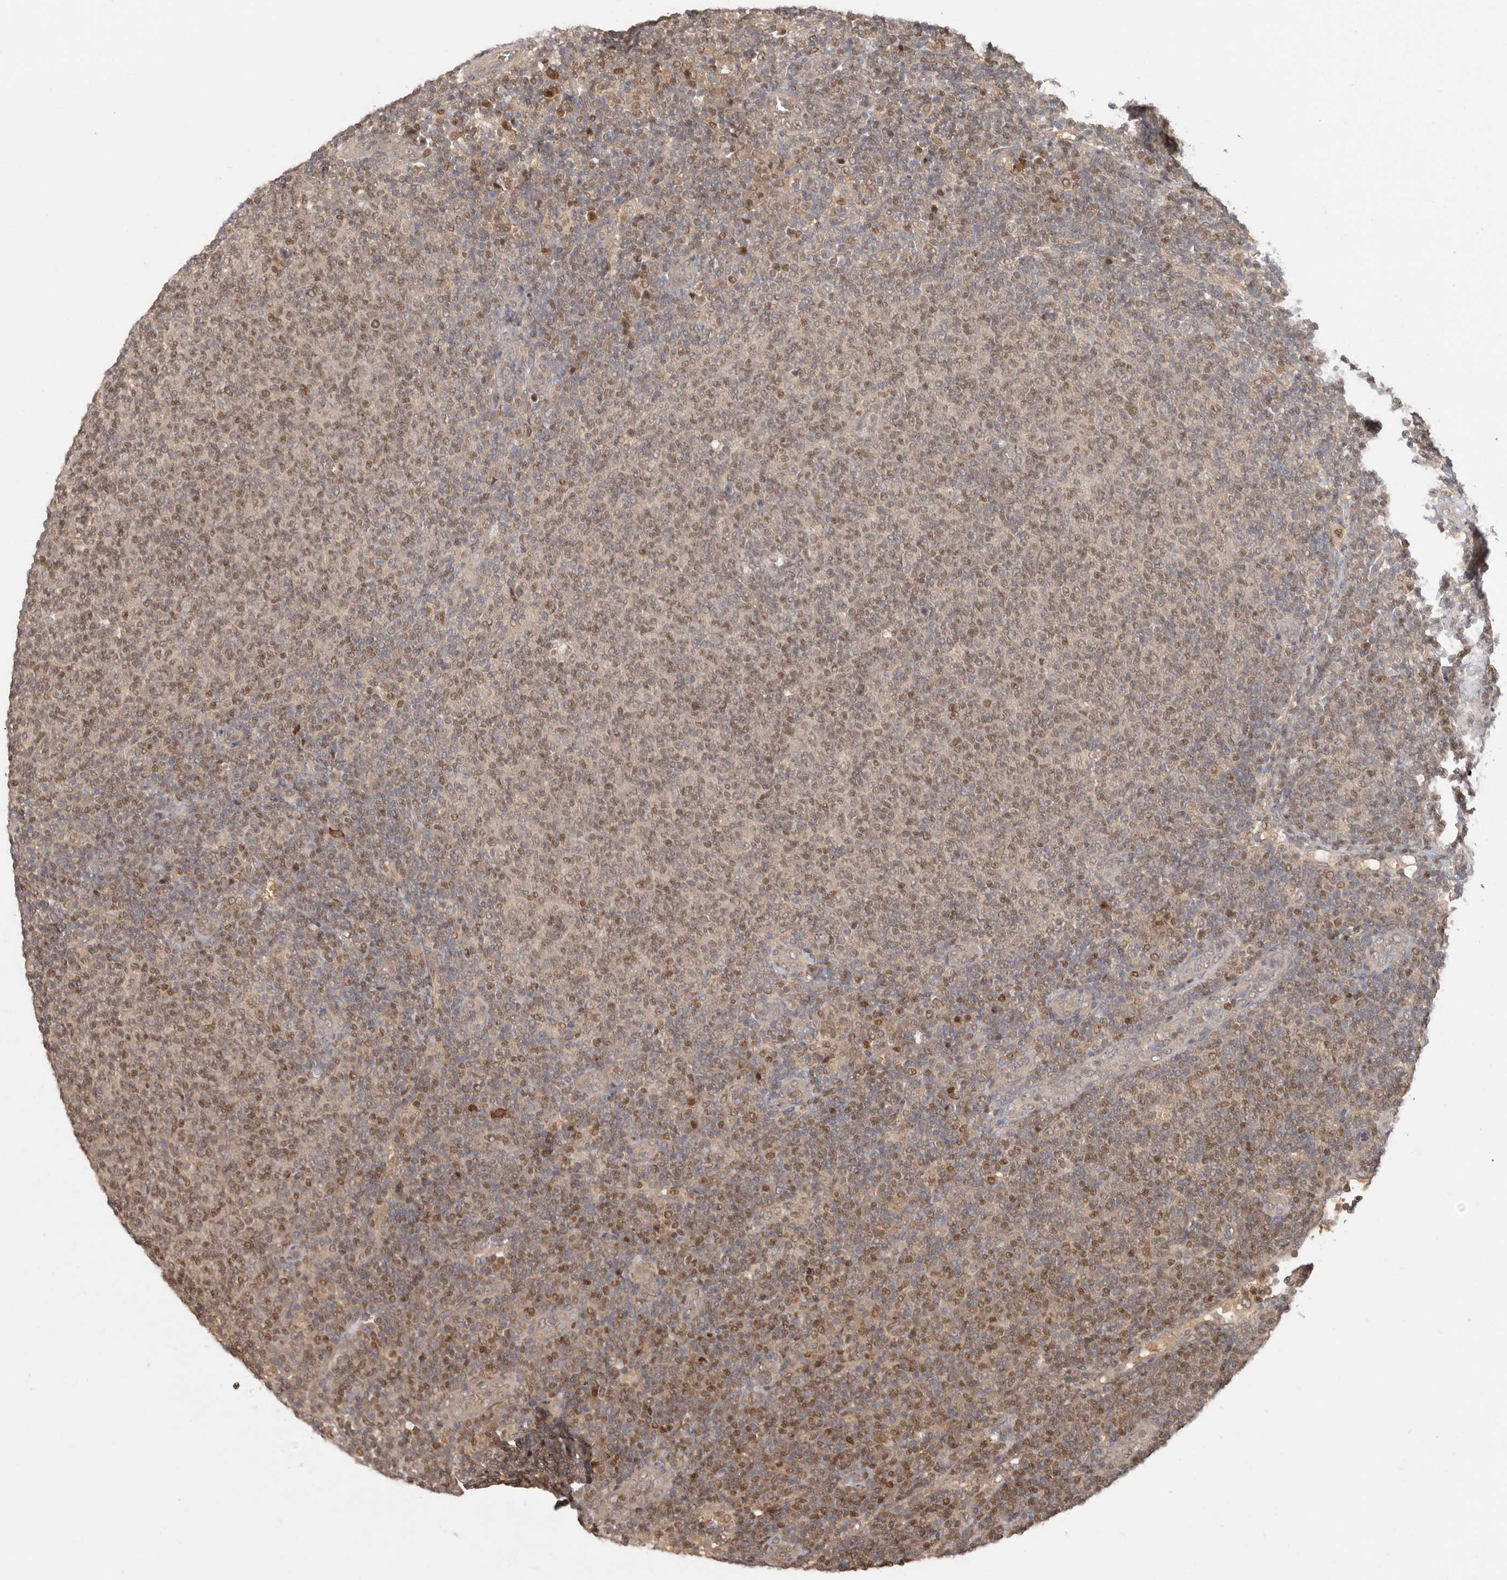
{"staining": {"intensity": "moderate", "quantity": "25%-75%", "location": "nuclear"}, "tissue": "lymphoma", "cell_type": "Tumor cells", "image_type": "cancer", "snomed": [{"axis": "morphology", "description": "Malignant lymphoma, non-Hodgkin's type, Low grade"}, {"axis": "topography", "description": "Lymph node"}], "caption": "Approximately 25%-75% of tumor cells in lymphoma display moderate nuclear protein expression as visualized by brown immunohistochemical staining.", "gene": "PSMA5", "patient": {"sex": "male", "age": 66}}